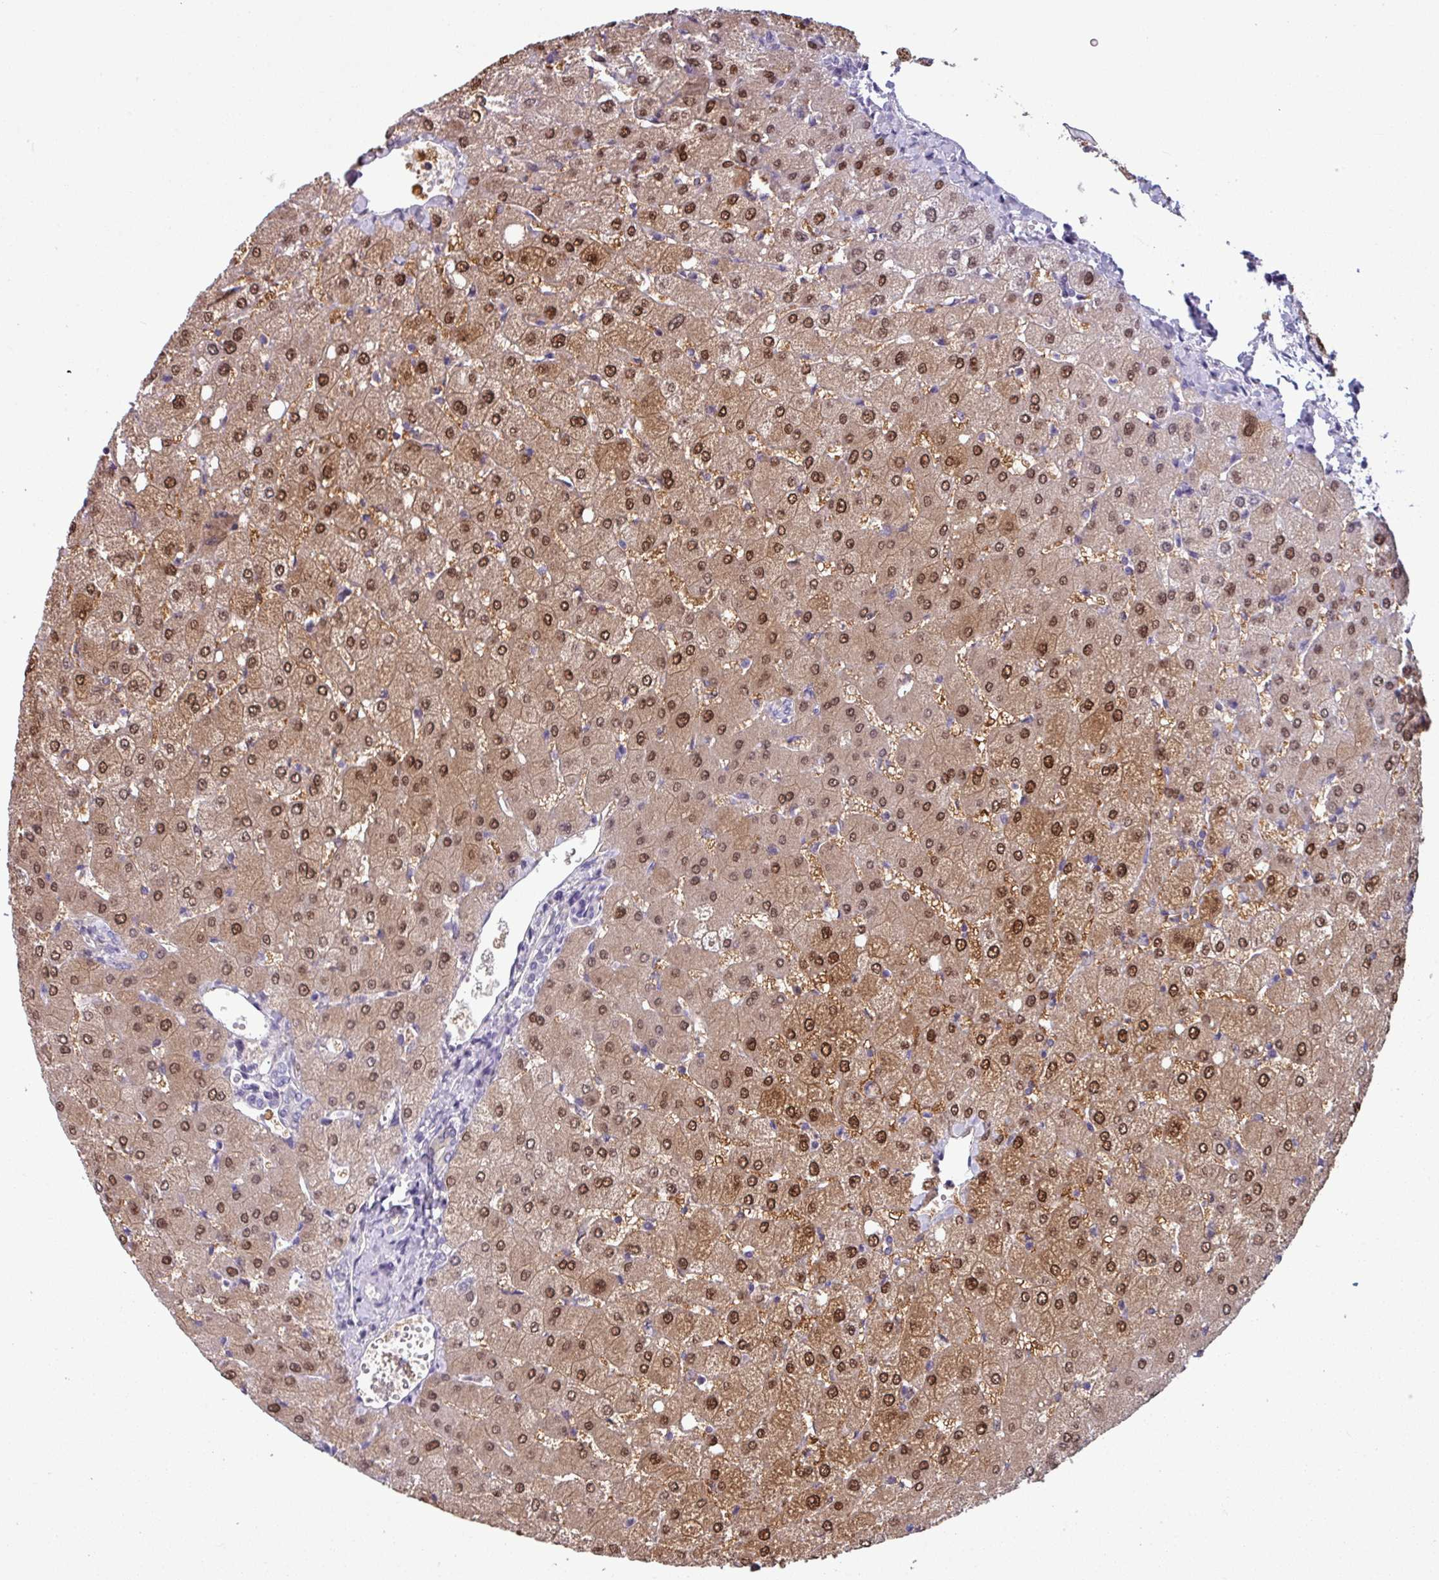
{"staining": {"intensity": "negative", "quantity": "none", "location": "none"}, "tissue": "liver", "cell_type": "Cholangiocytes", "image_type": "normal", "snomed": [{"axis": "morphology", "description": "Normal tissue, NOS"}, {"axis": "topography", "description": "Liver"}], "caption": "Immunohistochemical staining of benign liver displays no significant expression in cholangiocytes. (Stains: DAB (3,3'-diaminobenzidine) IHC with hematoxylin counter stain, Microscopy: brightfield microscopy at high magnification).", "gene": "SRGAP1", "patient": {"sex": "female", "age": 54}}